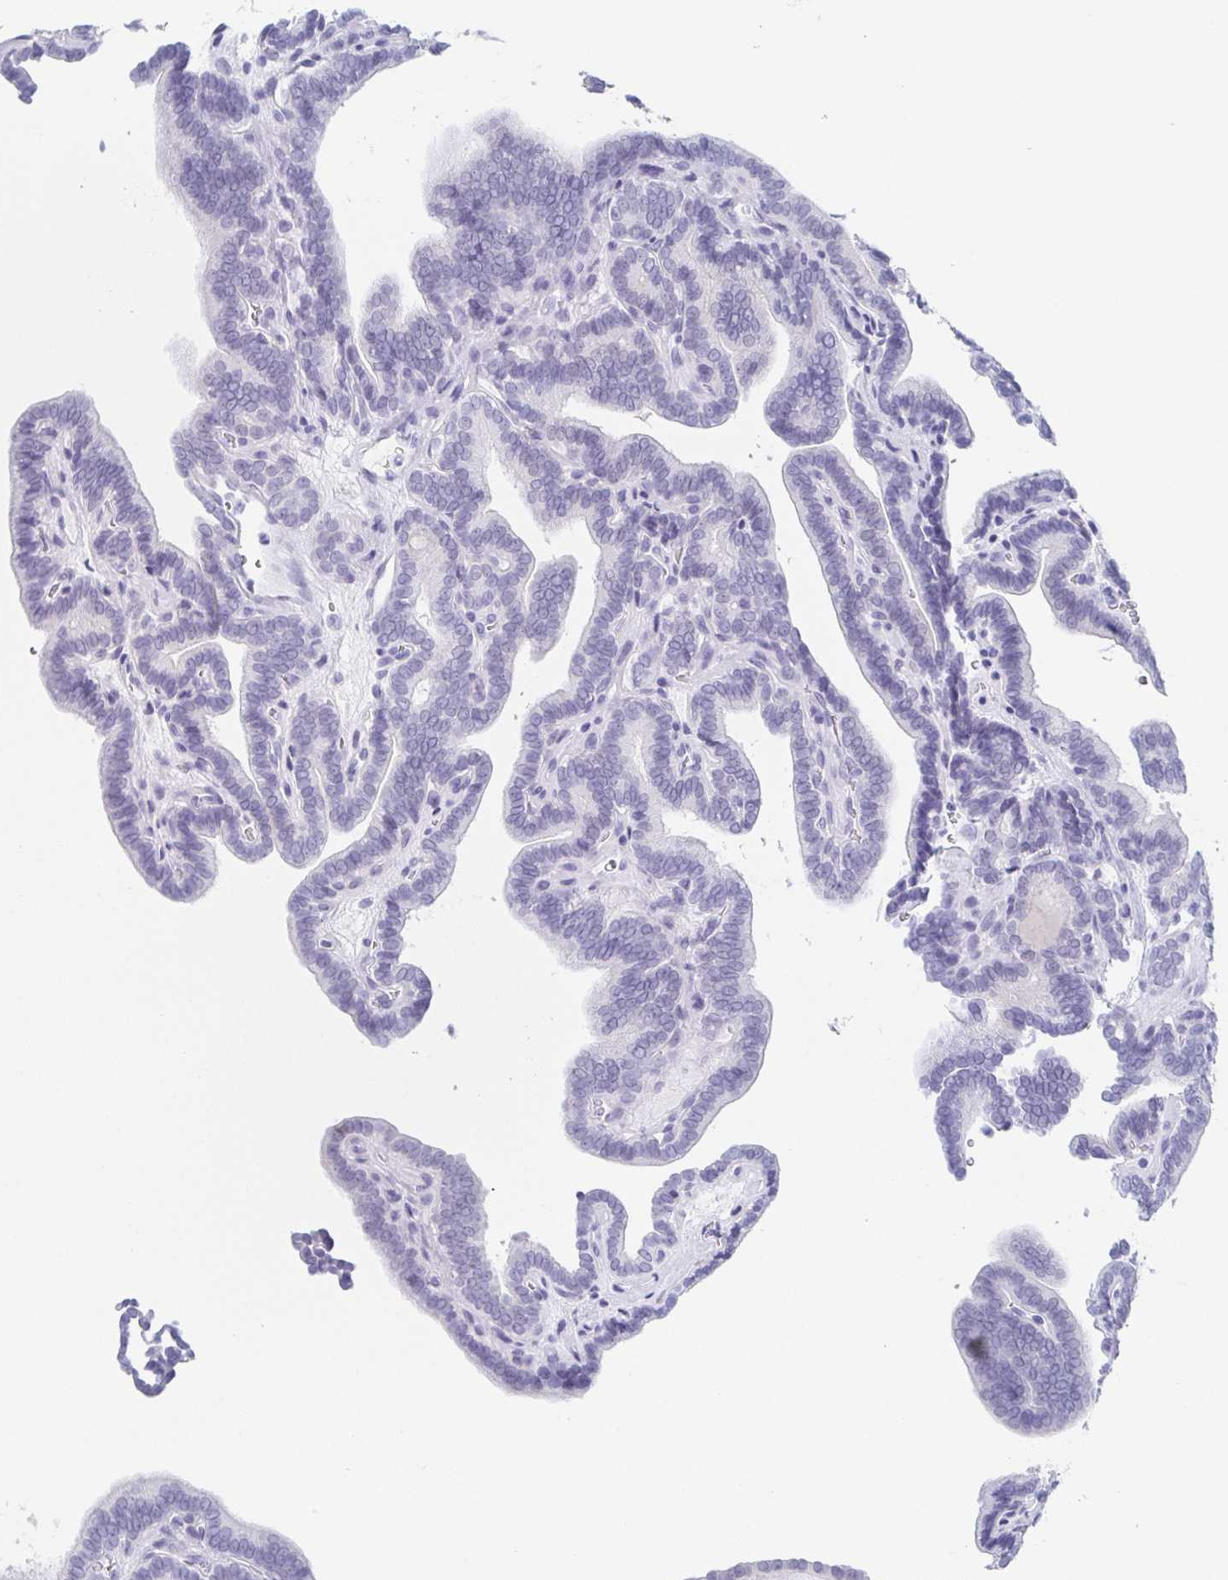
{"staining": {"intensity": "negative", "quantity": "none", "location": "none"}, "tissue": "thyroid cancer", "cell_type": "Tumor cells", "image_type": "cancer", "snomed": [{"axis": "morphology", "description": "Papillary adenocarcinoma, NOS"}, {"axis": "topography", "description": "Thyroid gland"}], "caption": "IHC photomicrograph of human thyroid papillary adenocarcinoma stained for a protein (brown), which reveals no staining in tumor cells.", "gene": "REG4", "patient": {"sex": "female", "age": 21}}